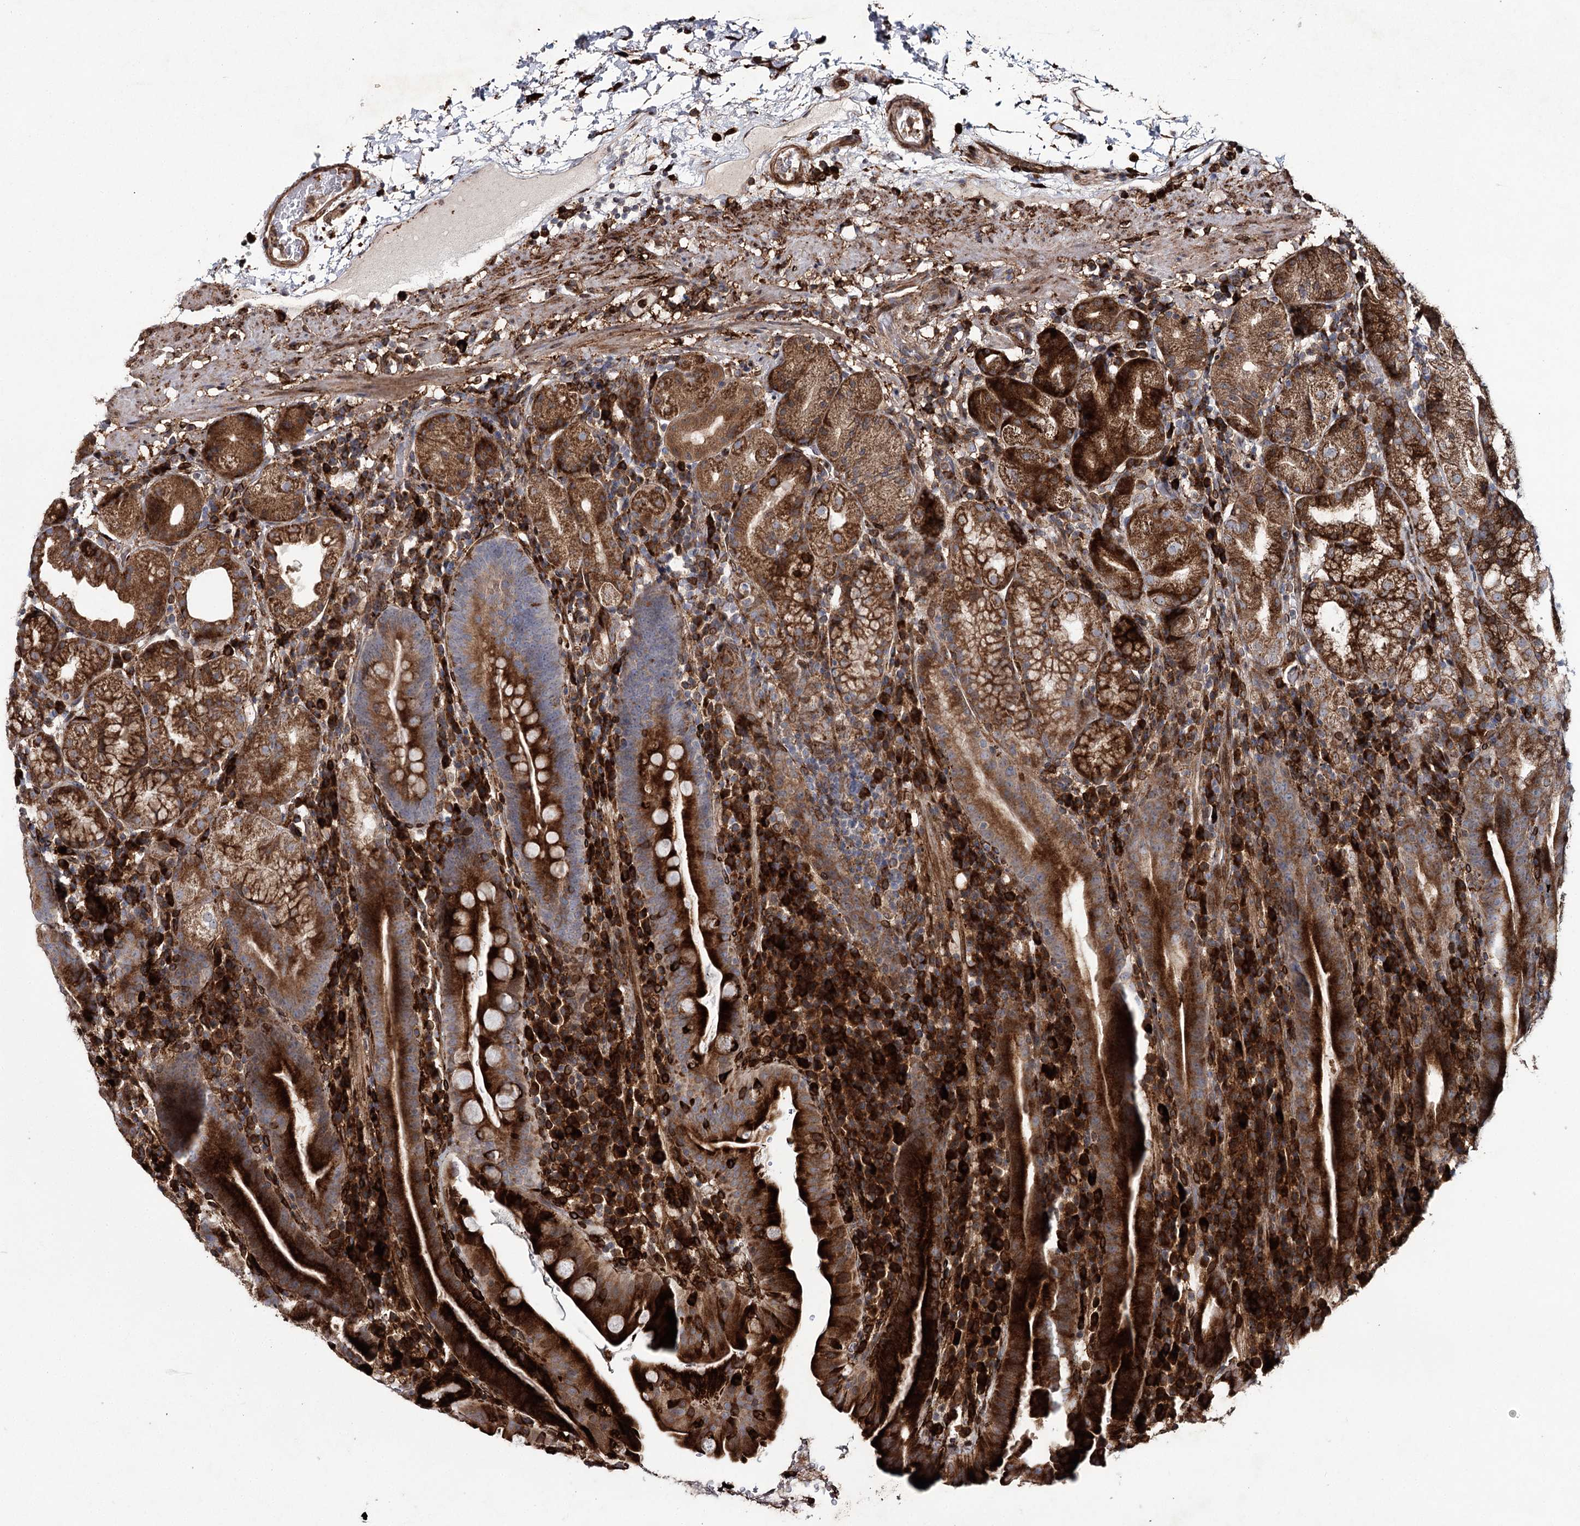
{"staining": {"intensity": "strong", "quantity": "25%-75%", "location": "cytoplasmic/membranous"}, "tissue": "stomach", "cell_type": "Glandular cells", "image_type": "normal", "snomed": [{"axis": "morphology", "description": "Normal tissue, NOS"}, {"axis": "morphology", "description": "Inflammation, NOS"}, {"axis": "topography", "description": "Stomach"}], "caption": "The image shows immunohistochemical staining of benign stomach. There is strong cytoplasmic/membranous positivity is appreciated in approximately 25%-75% of glandular cells. (IHC, brightfield microscopy, high magnification).", "gene": "DCUN1D4", "patient": {"sex": "male", "age": 79}}